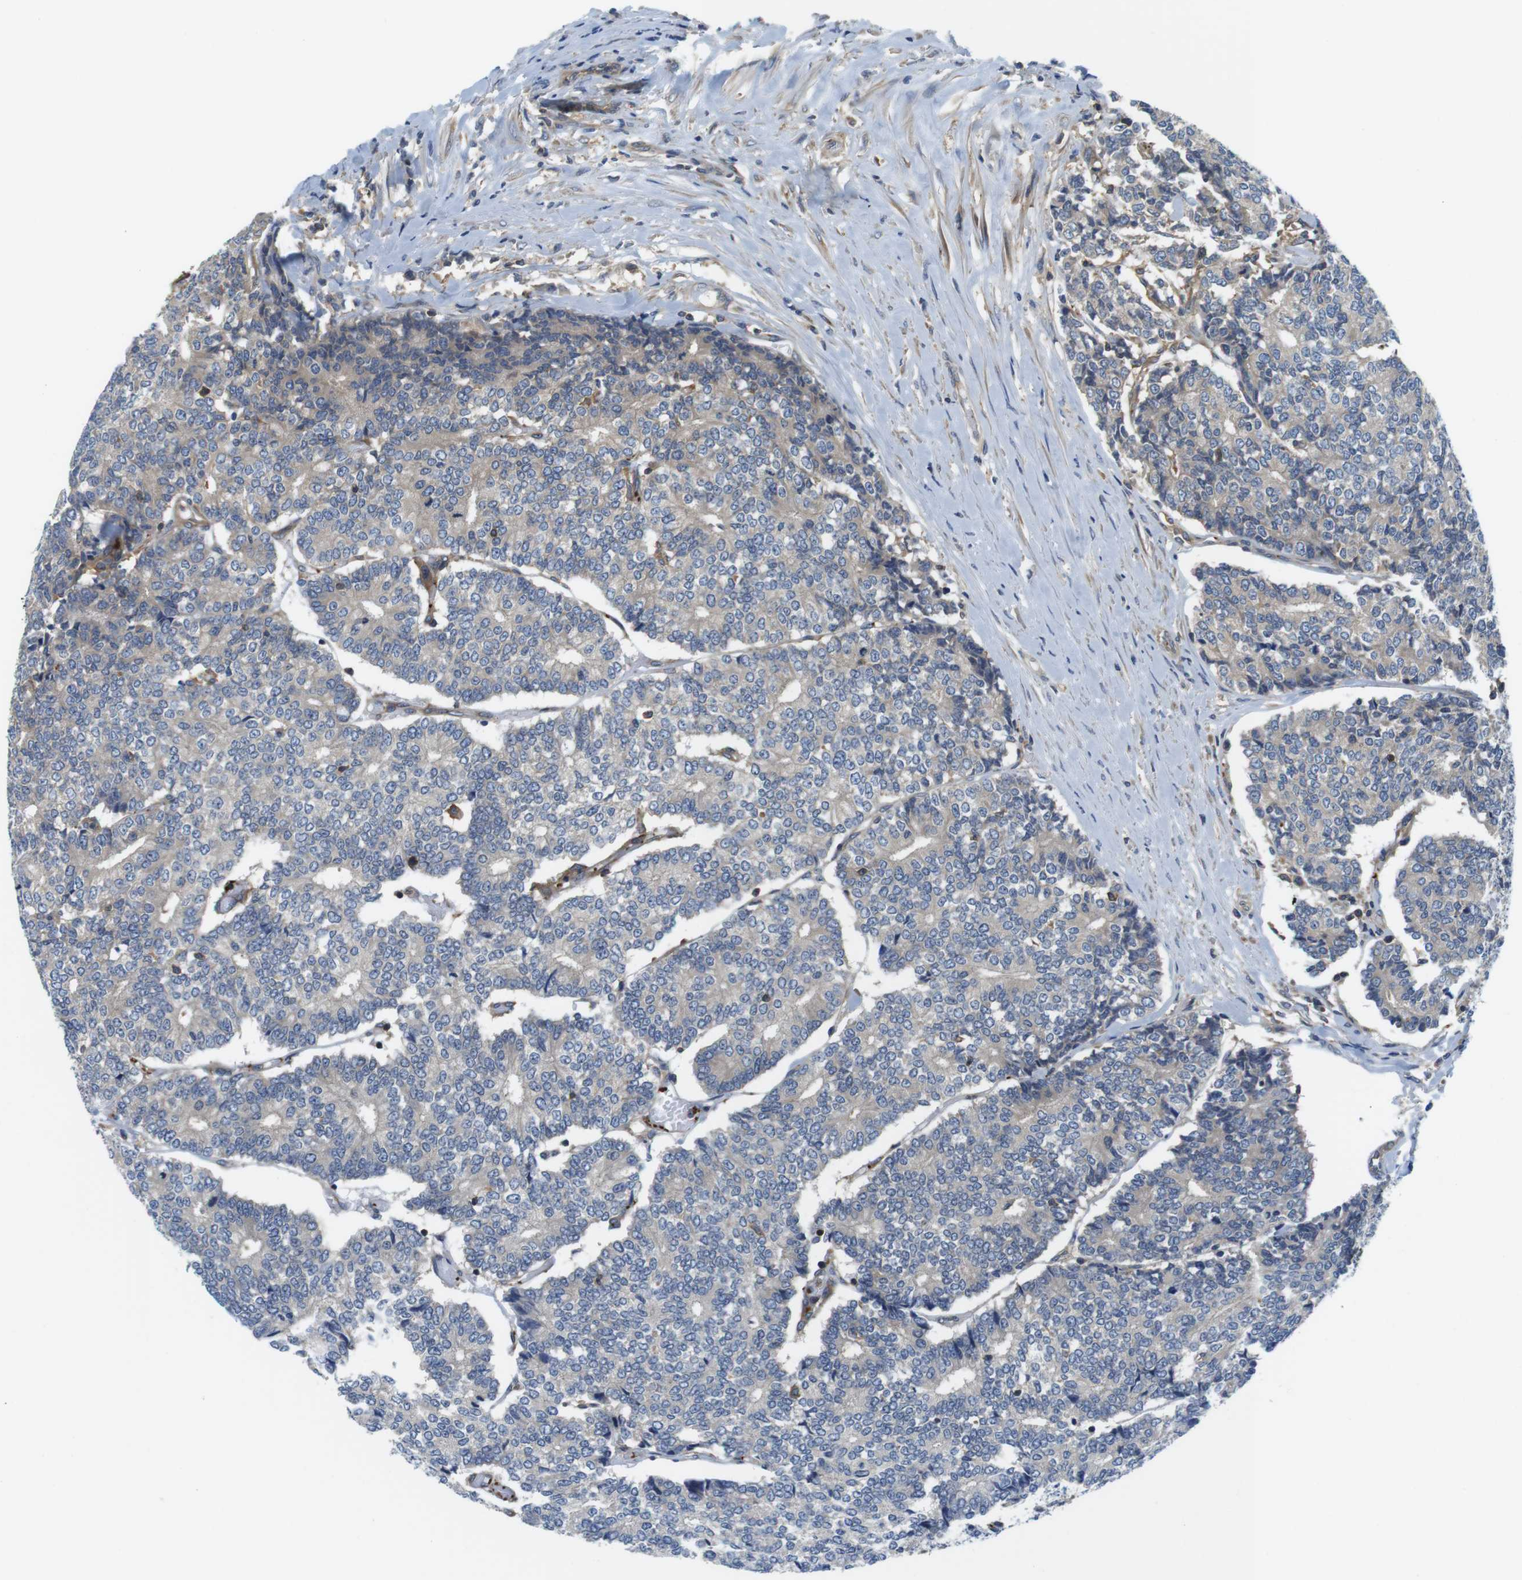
{"staining": {"intensity": "weak", "quantity": "<25%", "location": "cytoplasmic/membranous"}, "tissue": "prostate cancer", "cell_type": "Tumor cells", "image_type": "cancer", "snomed": [{"axis": "morphology", "description": "Normal tissue, NOS"}, {"axis": "morphology", "description": "Adenocarcinoma, High grade"}, {"axis": "topography", "description": "Prostate"}, {"axis": "topography", "description": "Seminal veicle"}], "caption": "Immunohistochemical staining of prostate cancer (adenocarcinoma (high-grade)) shows no significant expression in tumor cells.", "gene": "HERPUD2", "patient": {"sex": "male", "age": 55}}